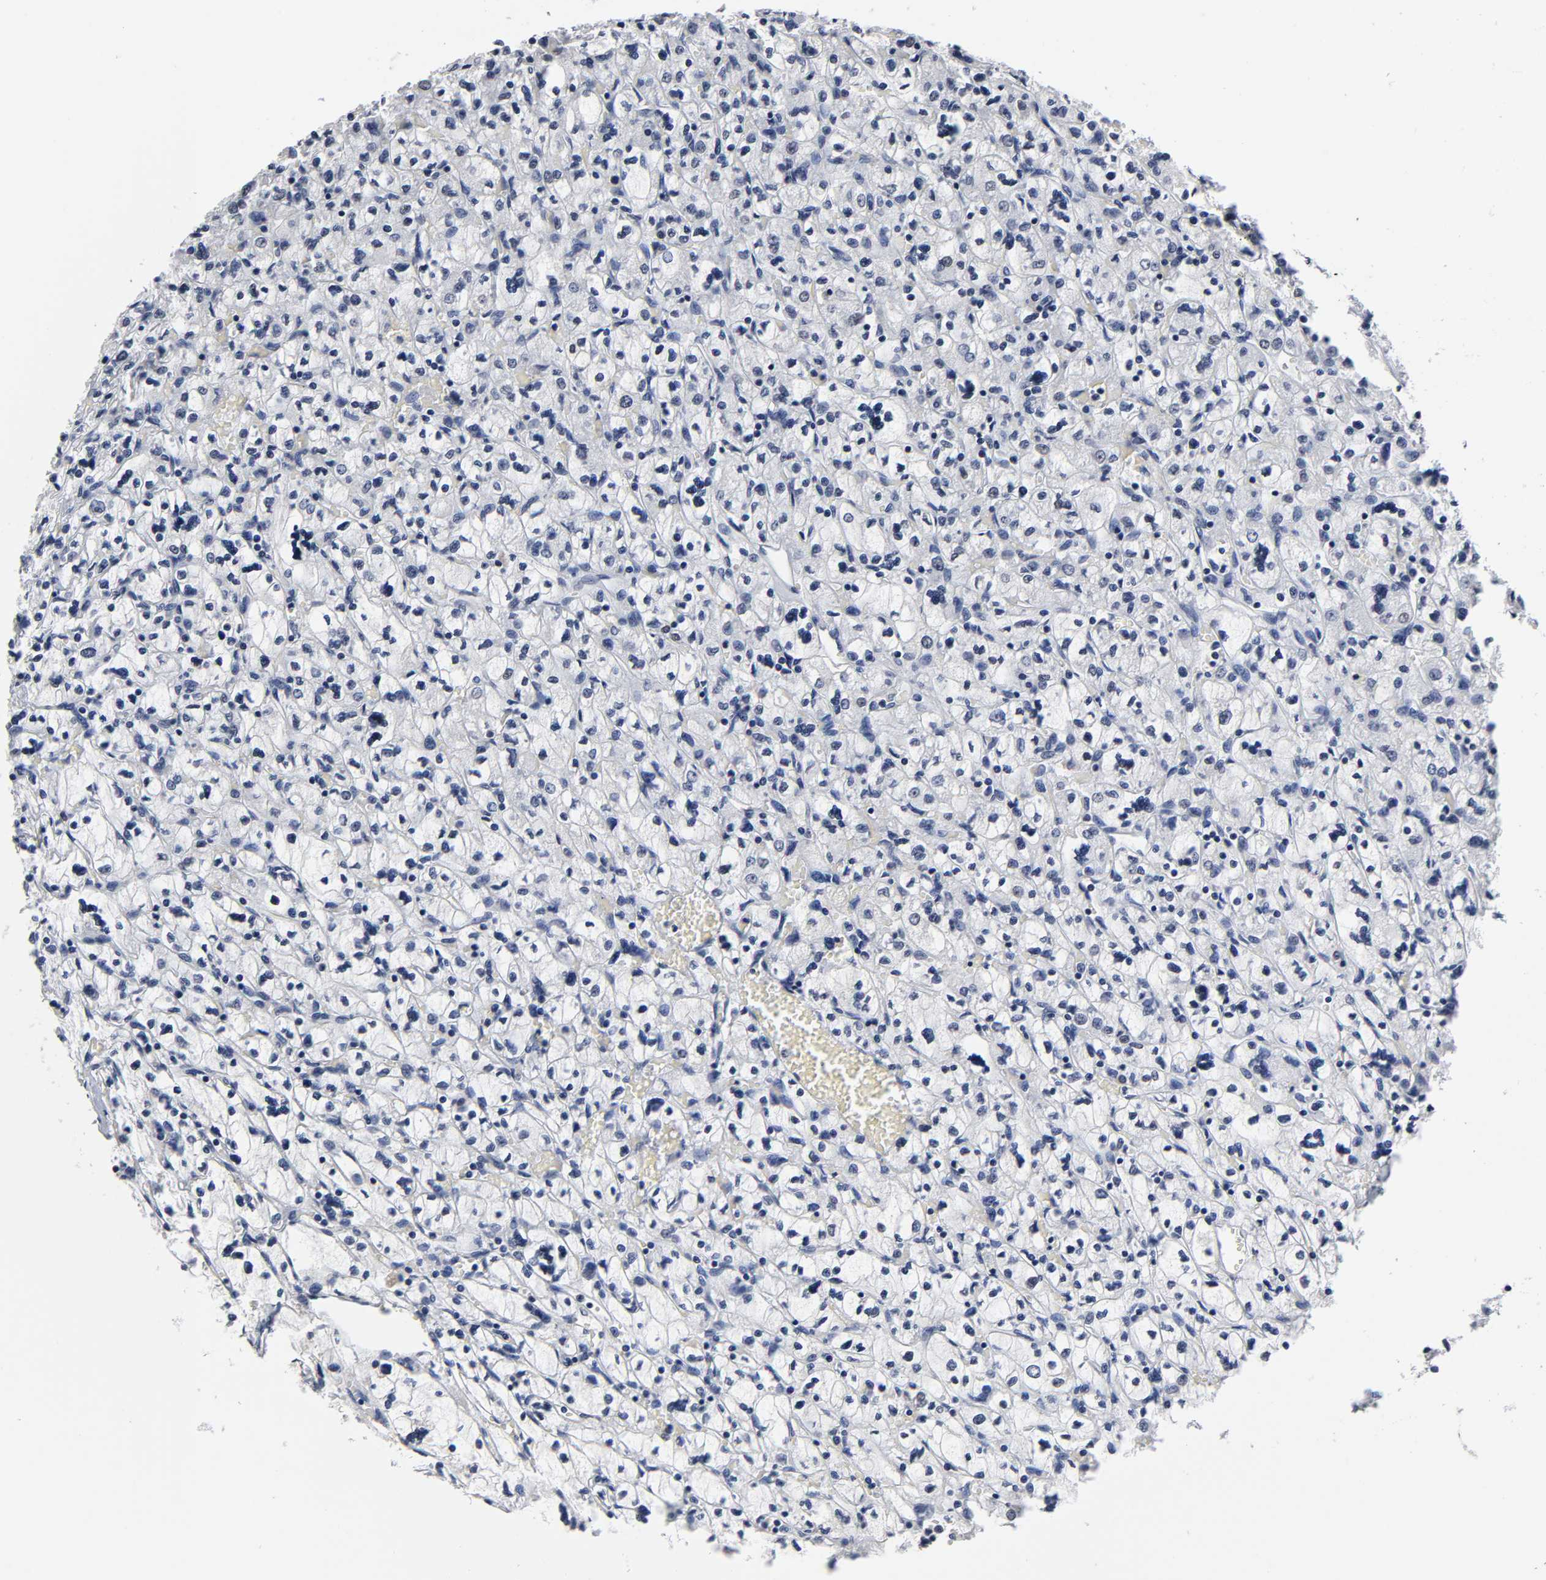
{"staining": {"intensity": "negative", "quantity": "none", "location": "none"}, "tissue": "renal cancer", "cell_type": "Tumor cells", "image_type": "cancer", "snomed": [{"axis": "morphology", "description": "Adenocarcinoma, NOS"}, {"axis": "topography", "description": "Kidney"}], "caption": "Immunohistochemistry (IHC) of human renal cancer (adenocarcinoma) reveals no positivity in tumor cells.", "gene": "TRIM33", "patient": {"sex": "female", "age": 83}}